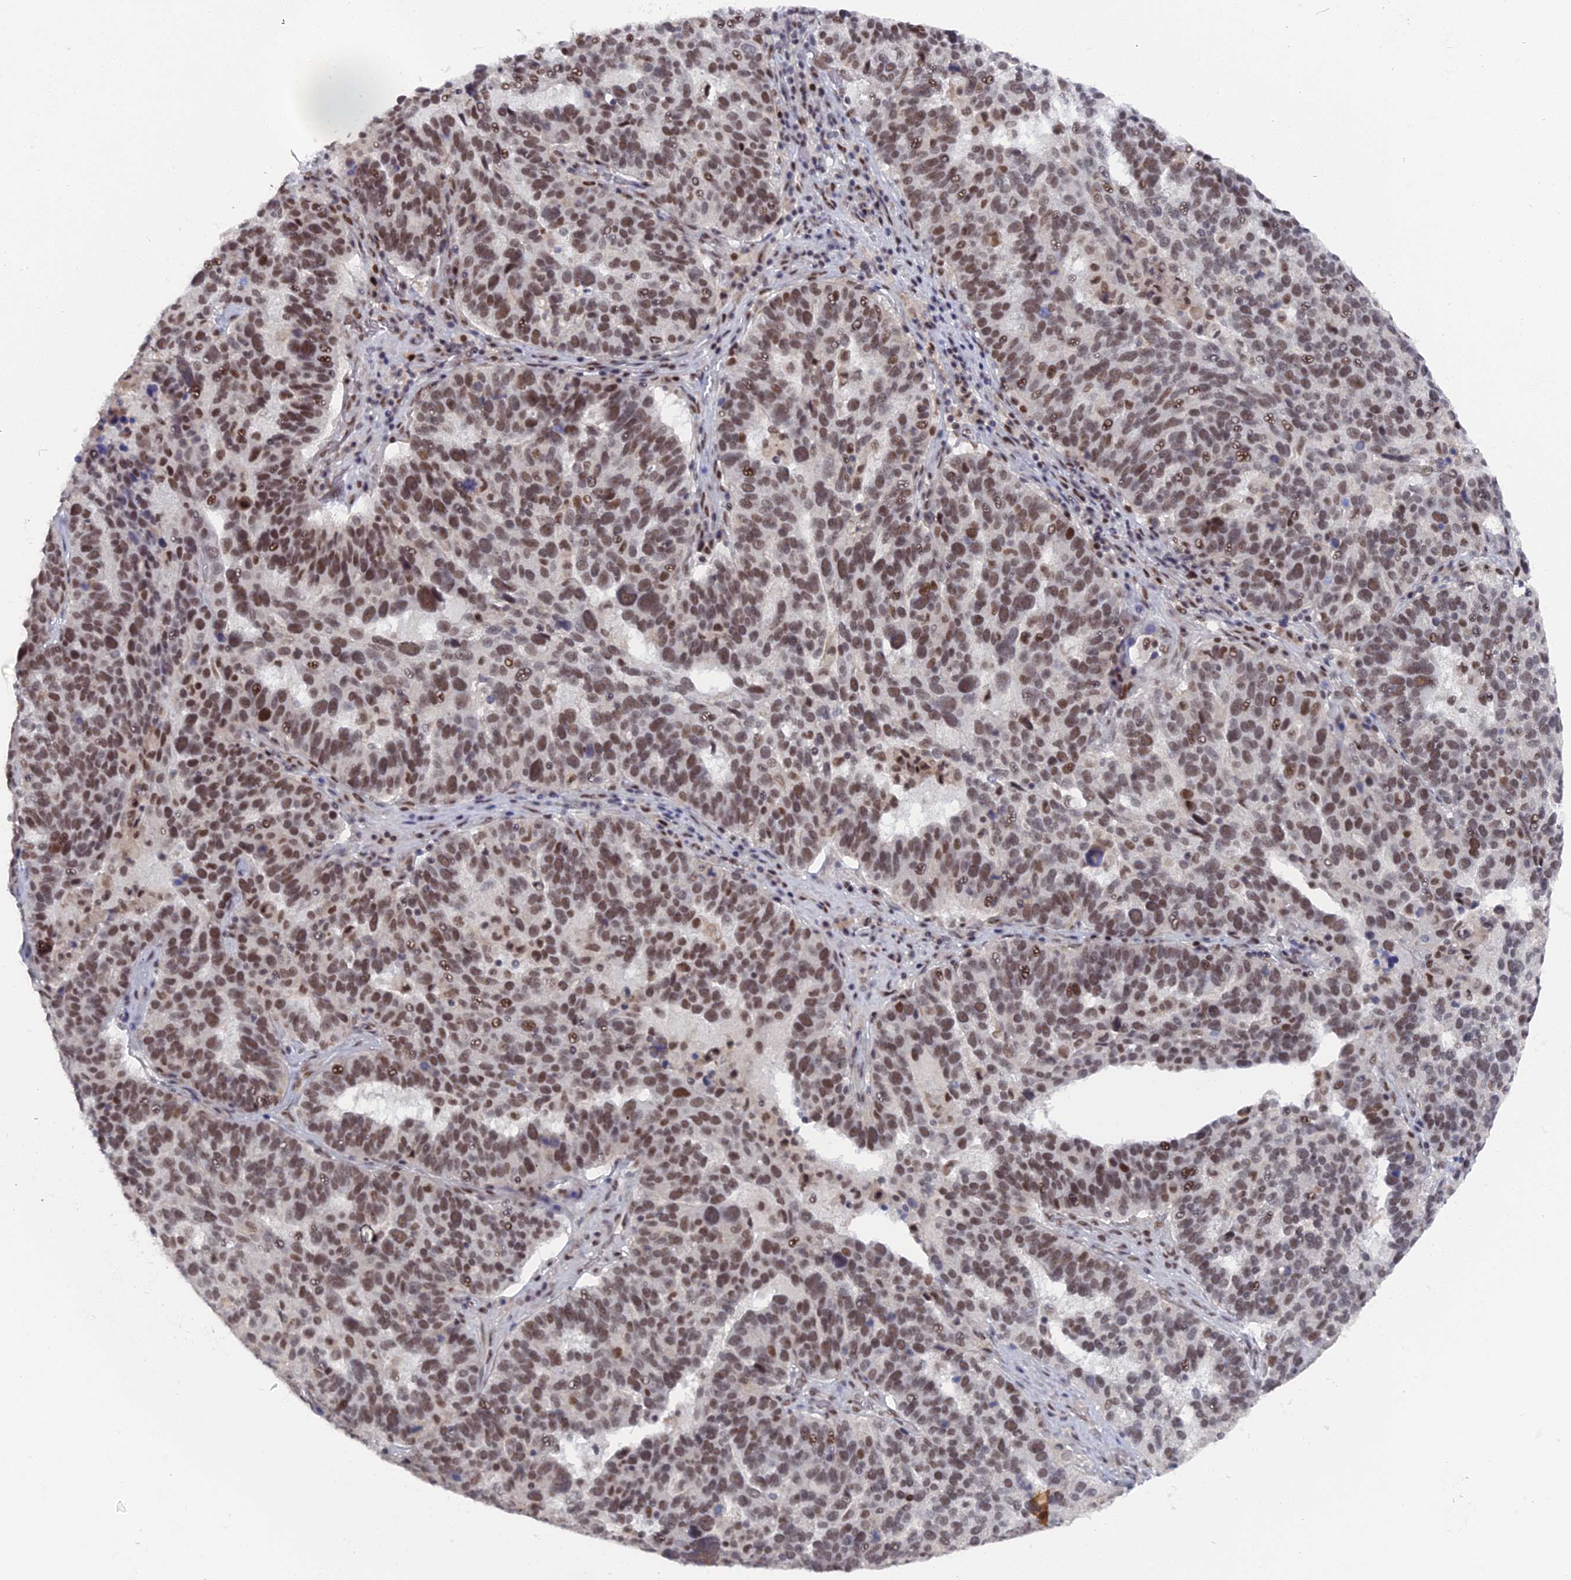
{"staining": {"intensity": "moderate", "quantity": ">75%", "location": "nuclear"}, "tissue": "ovarian cancer", "cell_type": "Tumor cells", "image_type": "cancer", "snomed": [{"axis": "morphology", "description": "Cystadenocarcinoma, serous, NOS"}, {"axis": "topography", "description": "Ovary"}], "caption": "Immunohistochemistry (IHC) photomicrograph of neoplastic tissue: serous cystadenocarcinoma (ovarian) stained using immunohistochemistry reveals medium levels of moderate protein expression localized specifically in the nuclear of tumor cells, appearing as a nuclear brown color.", "gene": "CCDC85A", "patient": {"sex": "female", "age": 59}}